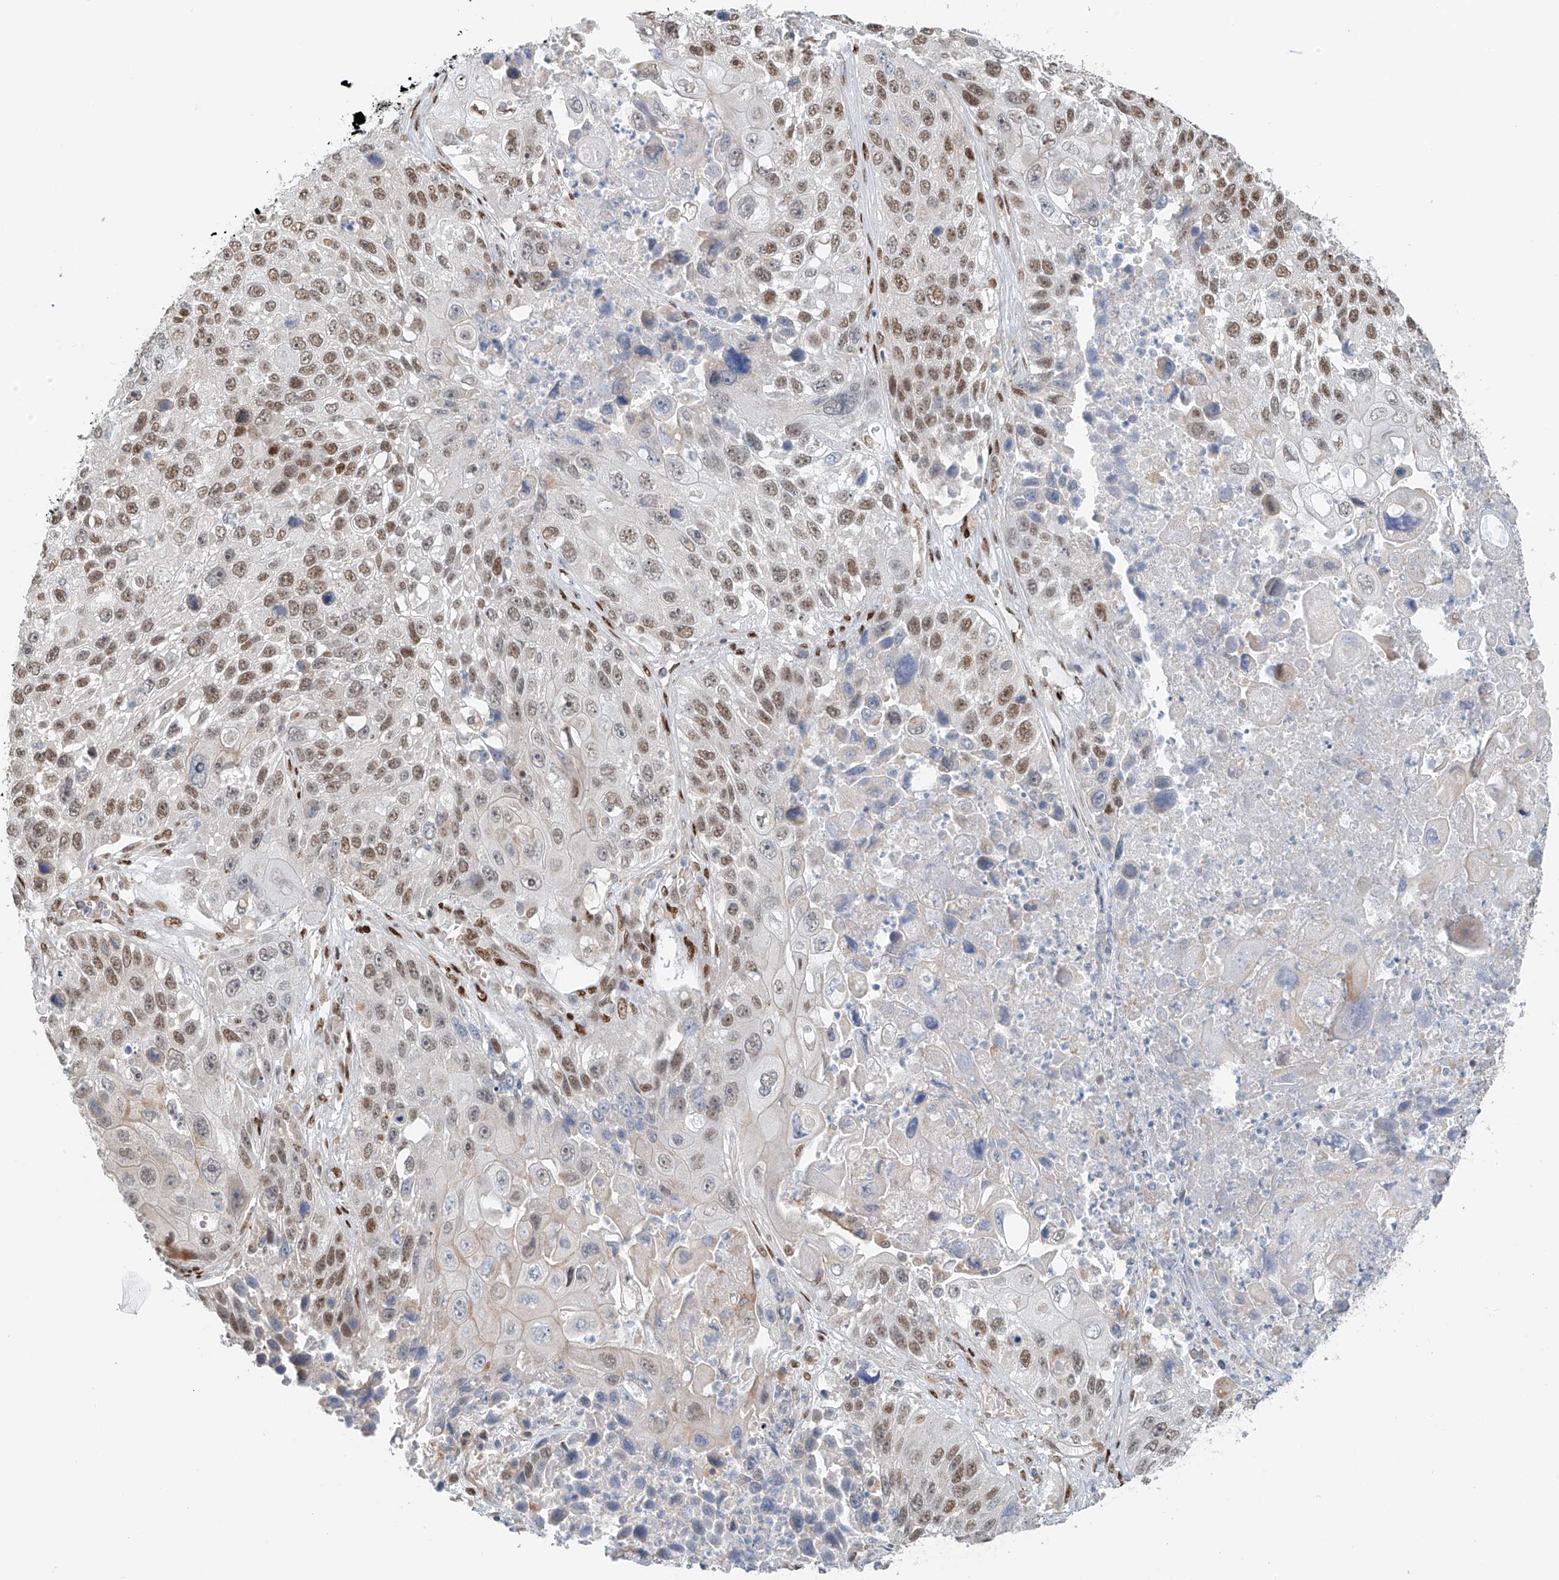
{"staining": {"intensity": "moderate", "quantity": ">75%", "location": "nuclear"}, "tissue": "lung cancer", "cell_type": "Tumor cells", "image_type": "cancer", "snomed": [{"axis": "morphology", "description": "Squamous cell carcinoma, NOS"}, {"axis": "topography", "description": "Lung"}], "caption": "Human lung cancer stained for a protein (brown) demonstrates moderate nuclear positive positivity in approximately >75% of tumor cells.", "gene": "ZNF514", "patient": {"sex": "male", "age": 61}}